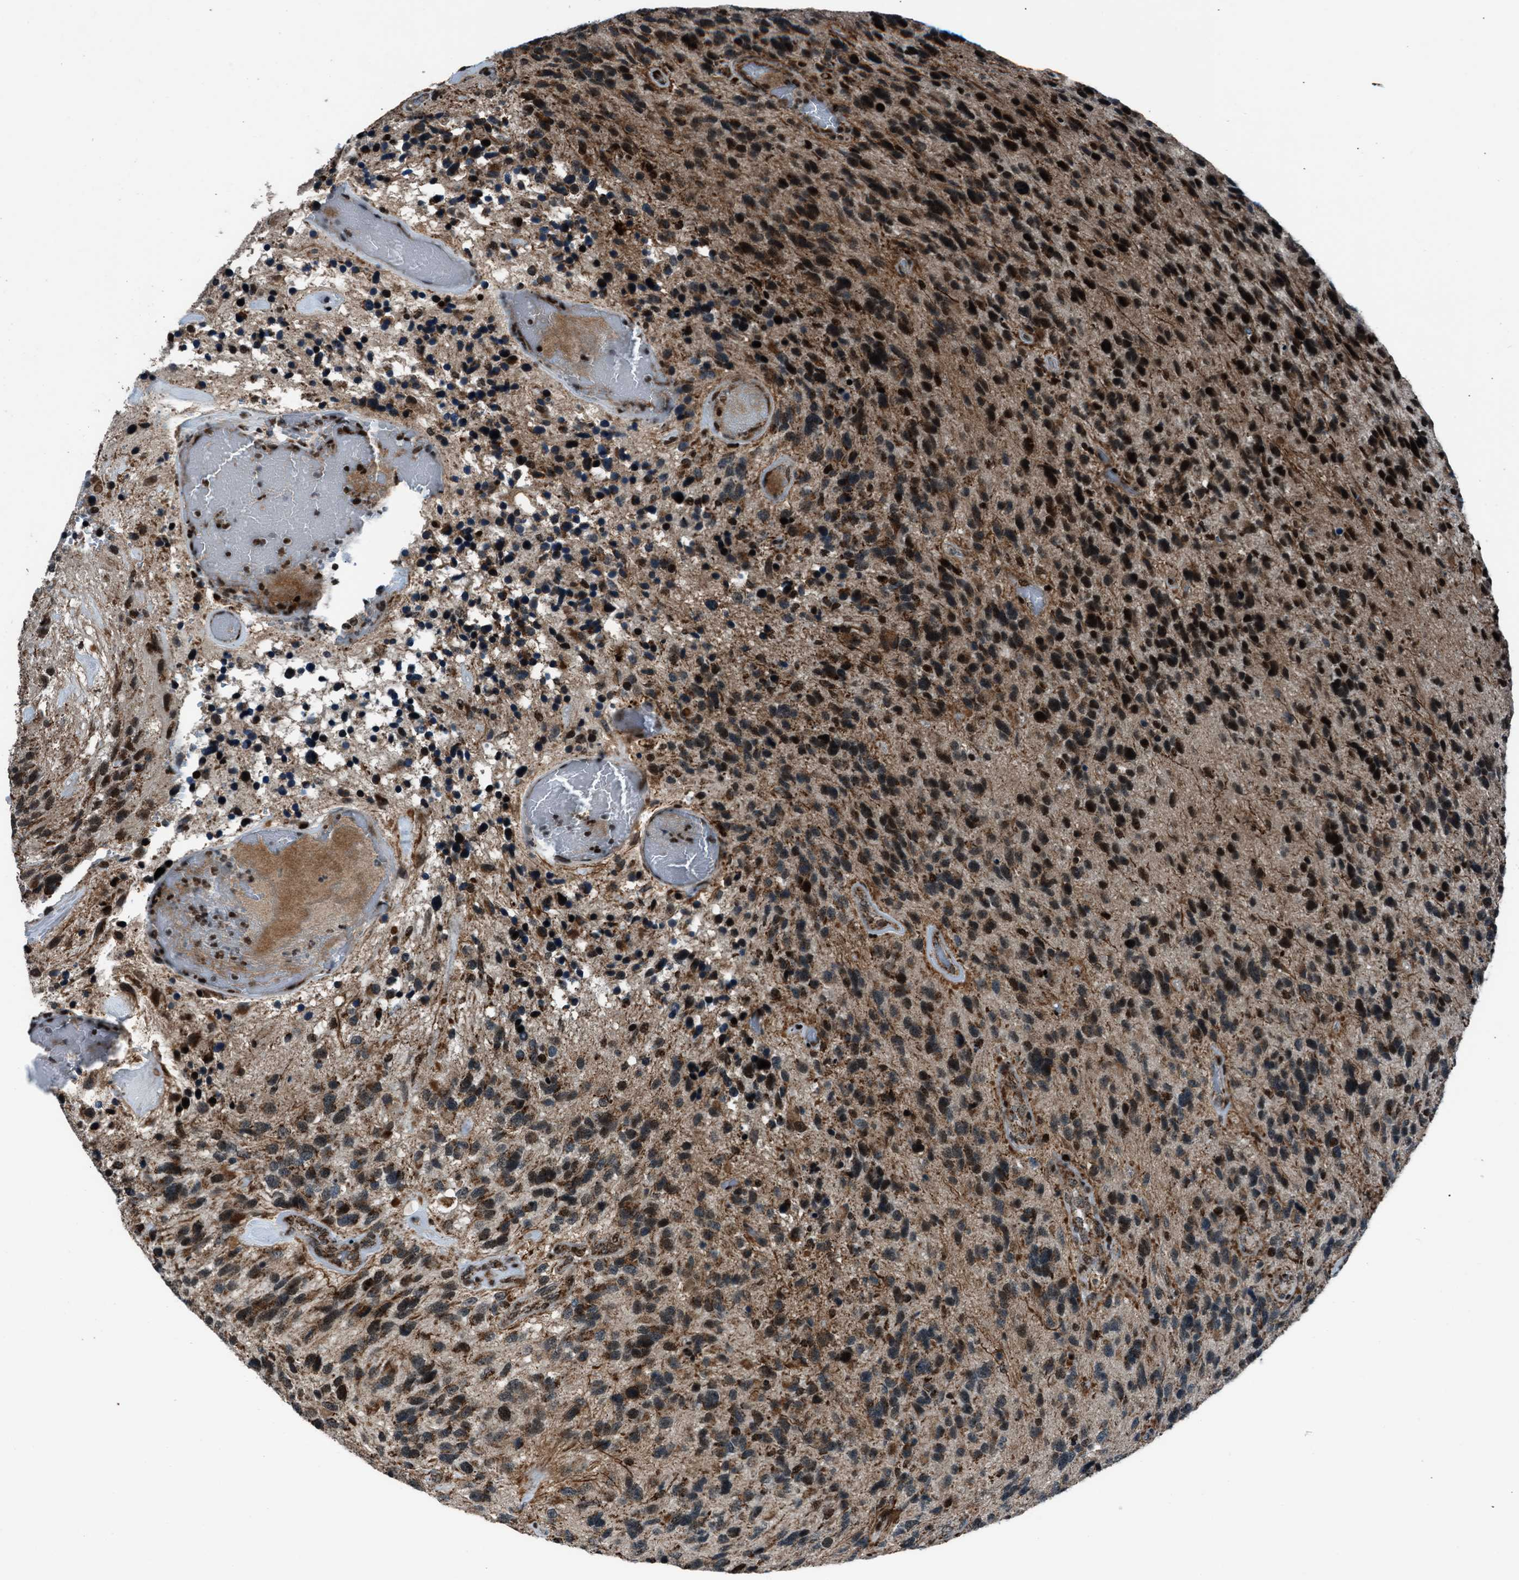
{"staining": {"intensity": "moderate", "quantity": "25%-75%", "location": "cytoplasmic/membranous,nuclear"}, "tissue": "glioma", "cell_type": "Tumor cells", "image_type": "cancer", "snomed": [{"axis": "morphology", "description": "Glioma, malignant, High grade"}, {"axis": "topography", "description": "Brain"}], "caption": "Approximately 25%-75% of tumor cells in malignant glioma (high-grade) reveal moderate cytoplasmic/membranous and nuclear protein staining as visualized by brown immunohistochemical staining.", "gene": "MORC3", "patient": {"sex": "female", "age": 58}}